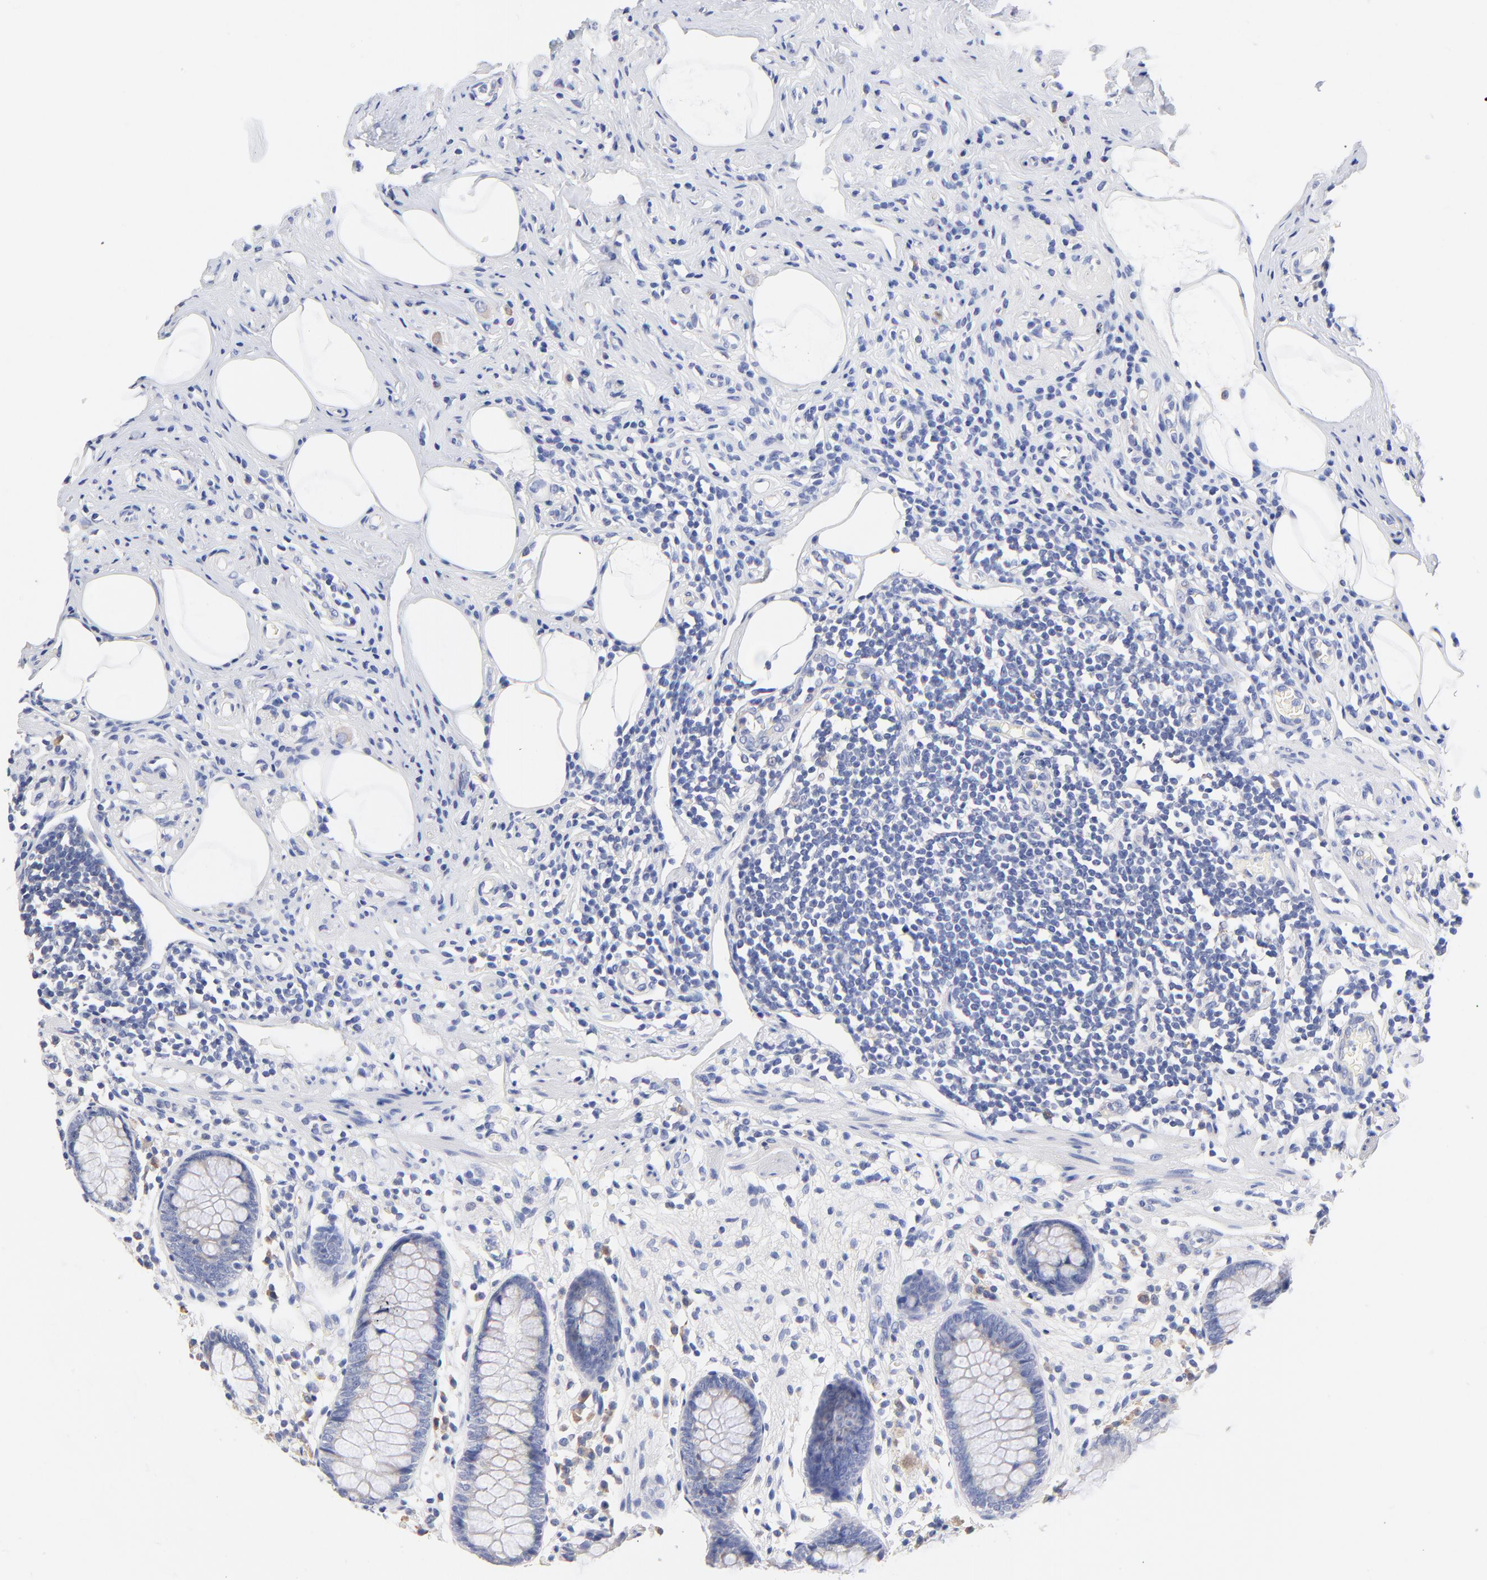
{"staining": {"intensity": "negative", "quantity": "none", "location": "none"}, "tissue": "appendix", "cell_type": "Glandular cells", "image_type": "normal", "snomed": [{"axis": "morphology", "description": "Normal tissue, NOS"}, {"axis": "topography", "description": "Appendix"}], "caption": "Histopathology image shows no protein expression in glandular cells of benign appendix. (Immunohistochemistry, brightfield microscopy, high magnification).", "gene": "LAX1", "patient": {"sex": "male", "age": 38}}